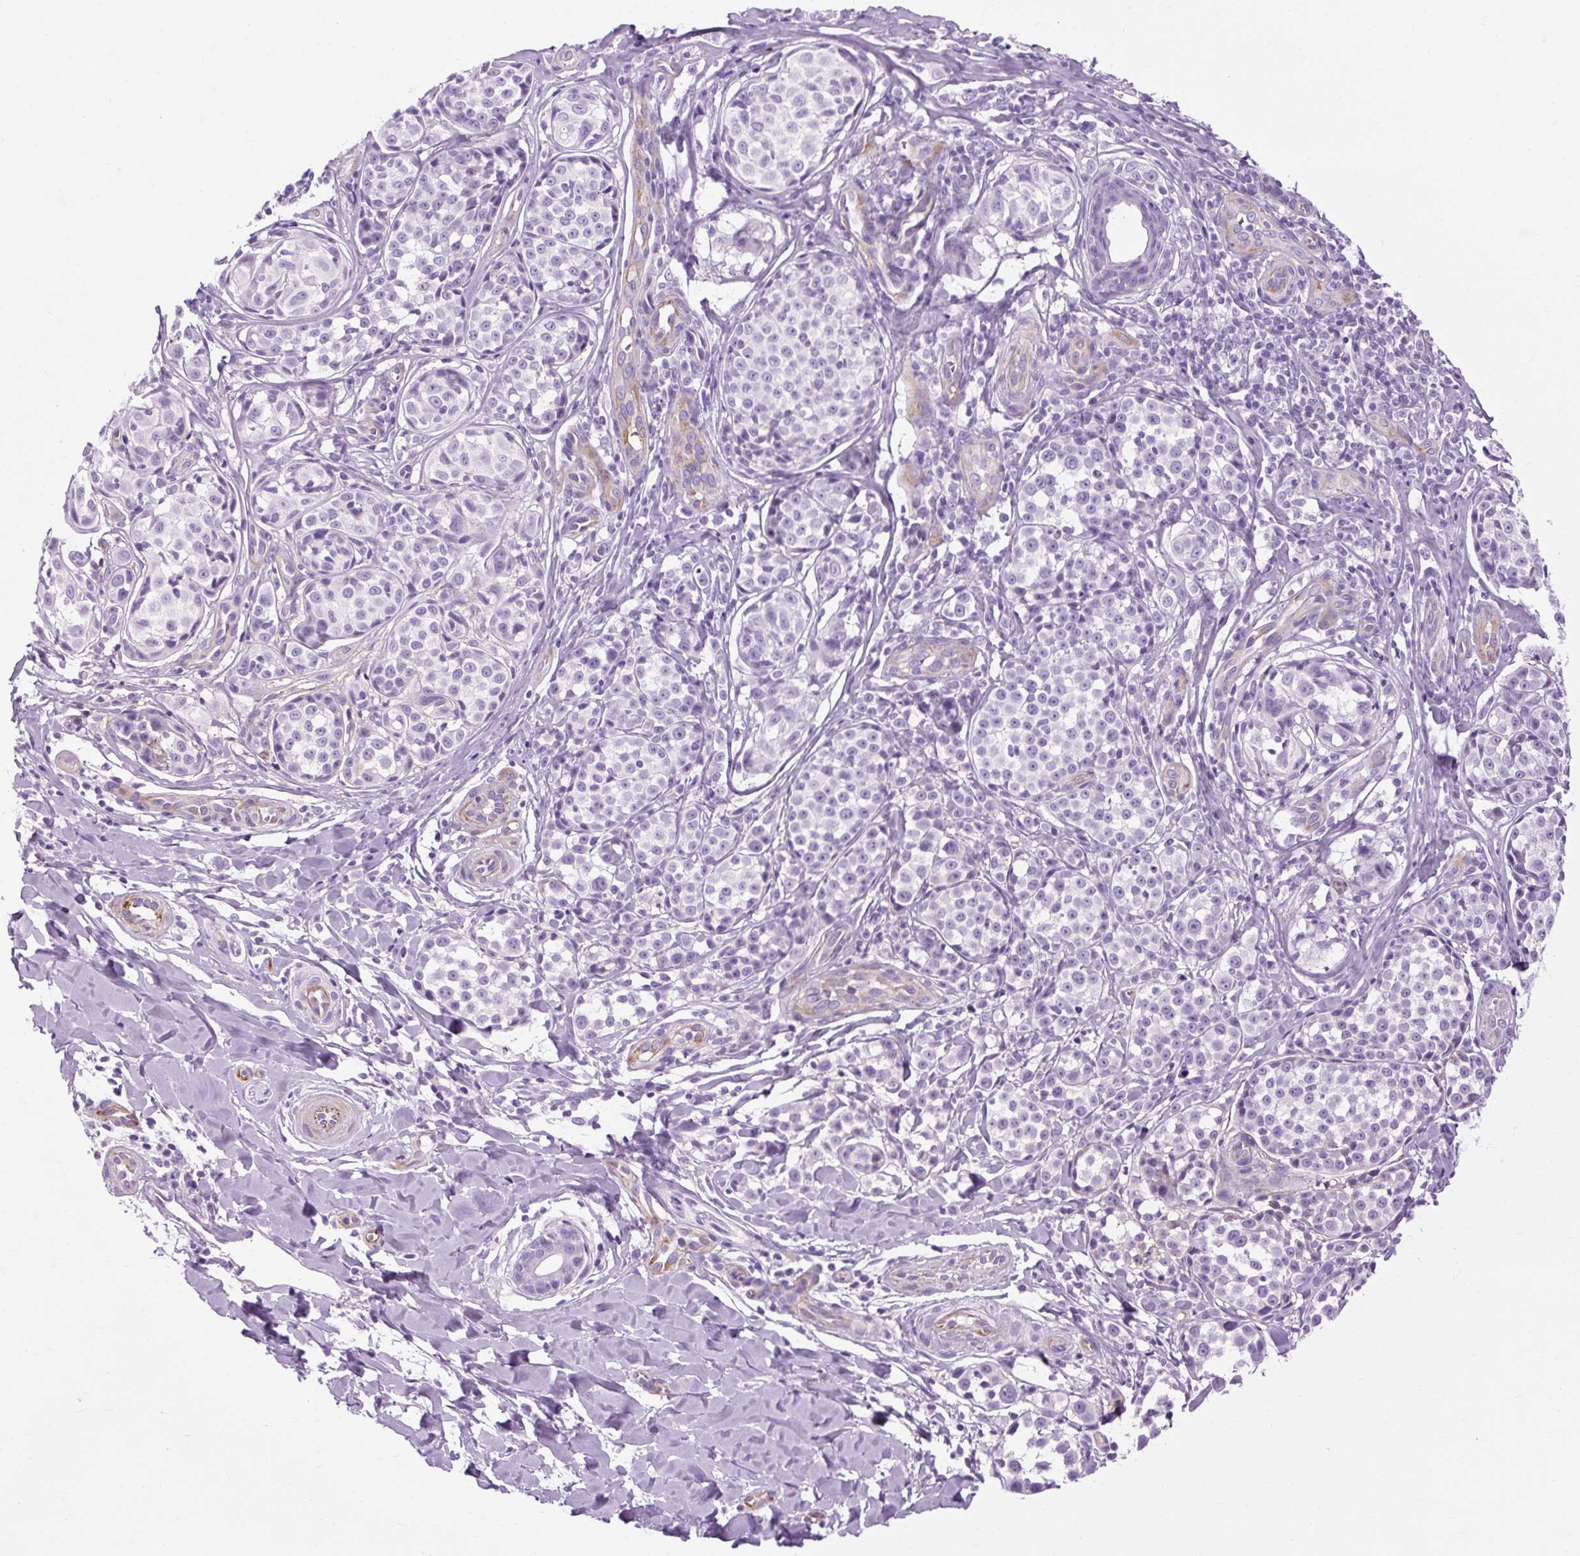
{"staining": {"intensity": "negative", "quantity": "none", "location": "none"}, "tissue": "melanoma", "cell_type": "Tumor cells", "image_type": "cancer", "snomed": [{"axis": "morphology", "description": "Malignant melanoma, NOS"}, {"axis": "topography", "description": "Skin"}], "caption": "An image of malignant melanoma stained for a protein exhibits no brown staining in tumor cells. (DAB (3,3'-diaminobenzidine) immunohistochemistry with hematoxylin counter stain).", "gene": "OOEP", "patient": {"sex": "female", "age": 35}}